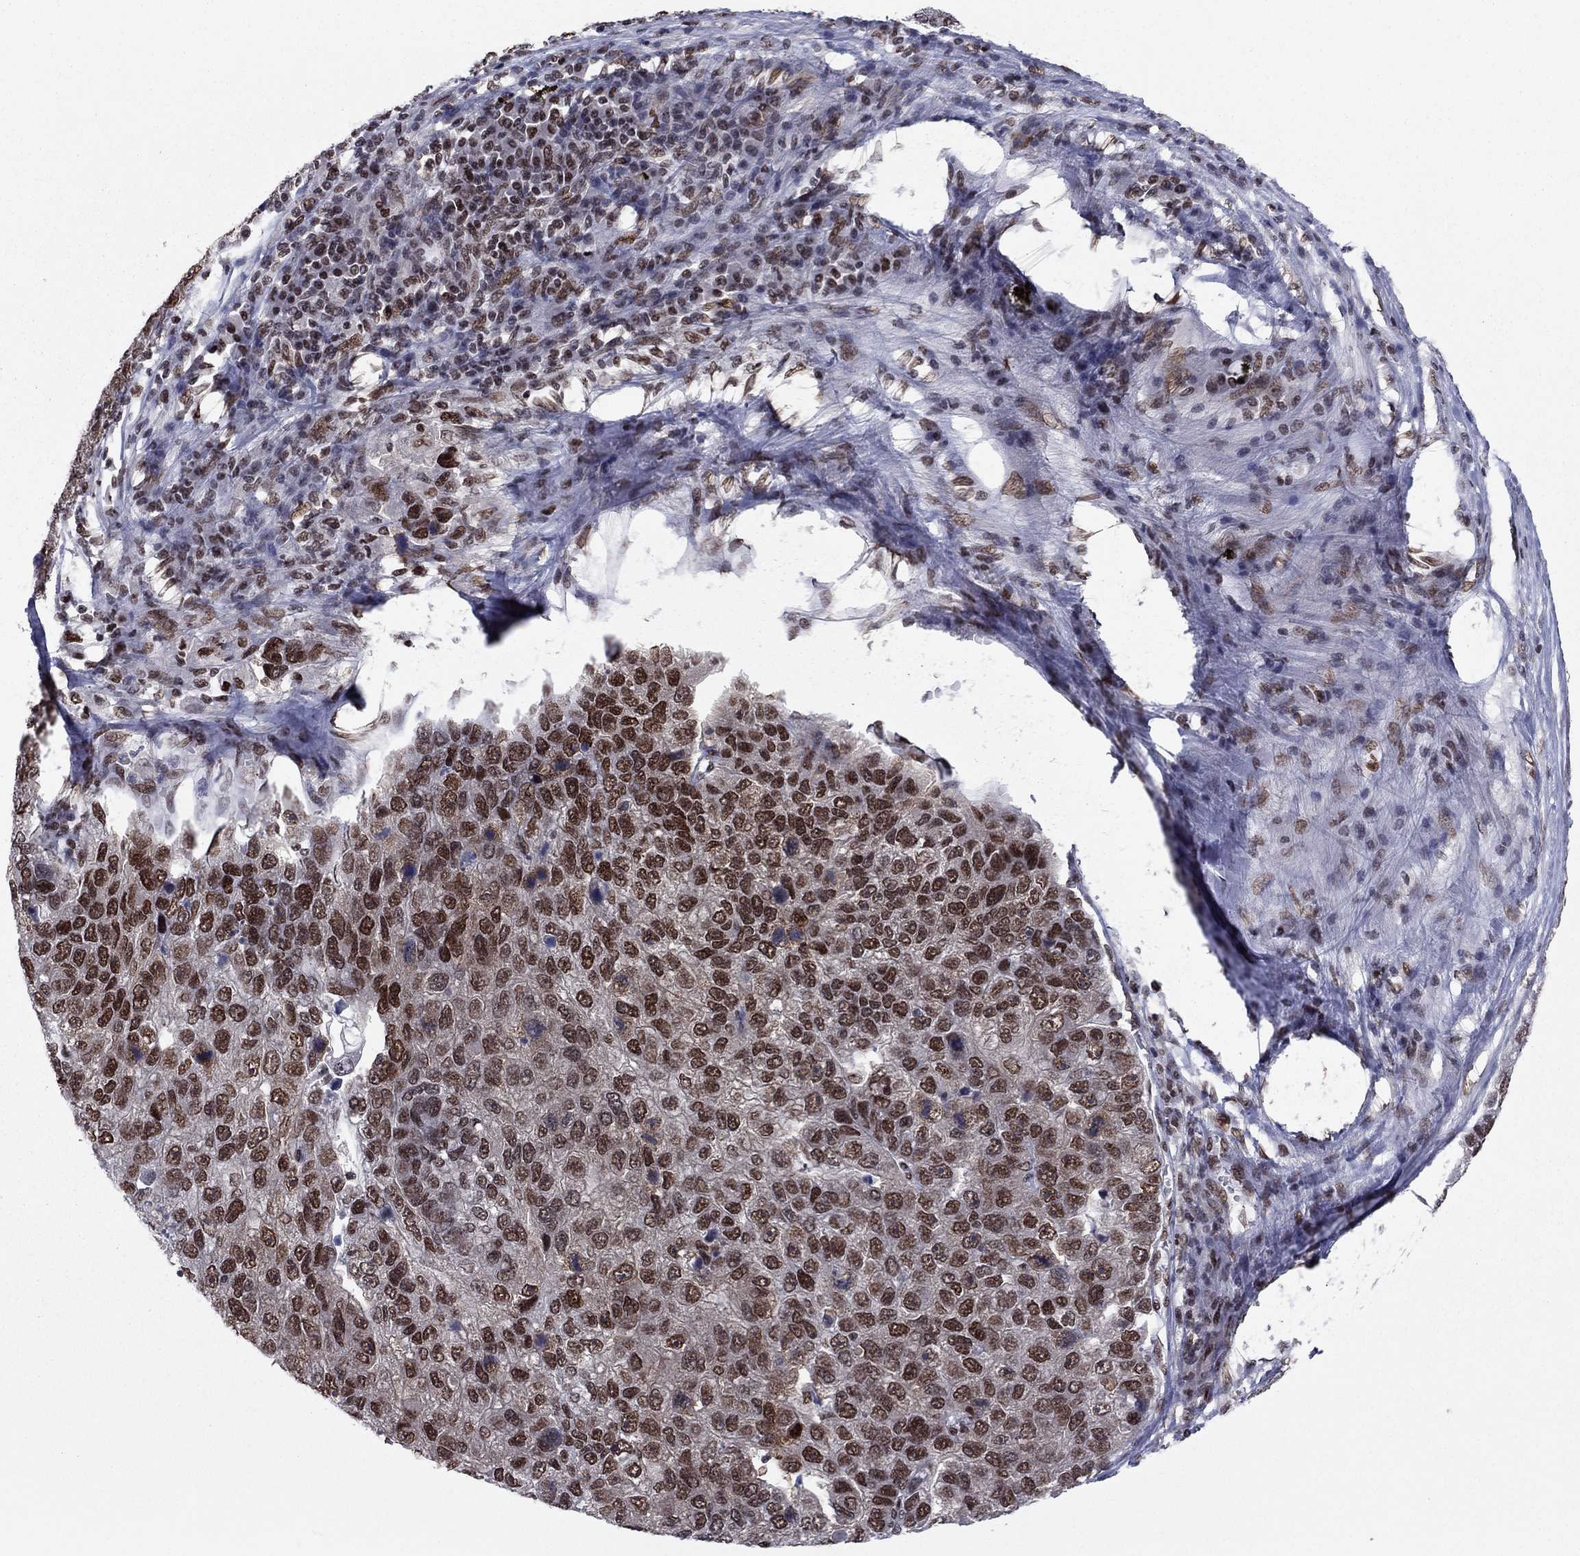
{"staining": {"intensity": "strong", "quantity": "25%-75%", "location": "nuclear"}, "tissue": "pancreatic cancer", "cell_type": "Tumor cells", "image_type": "cancer", "snomed": [{"axis": "morphology", "description": "Adenocarcinoma, NOS"}, {"axis": "topography", "description": "Pancreas"}], "caption": "This histopathology image shows immunohistochemistry staining of adenocarcinoma (pancreatic), with high strong nuclear positivity in about 25%-75% of tumor cells.", "gene": "USP54", "patient": {"sex": "female", "age": 61}}